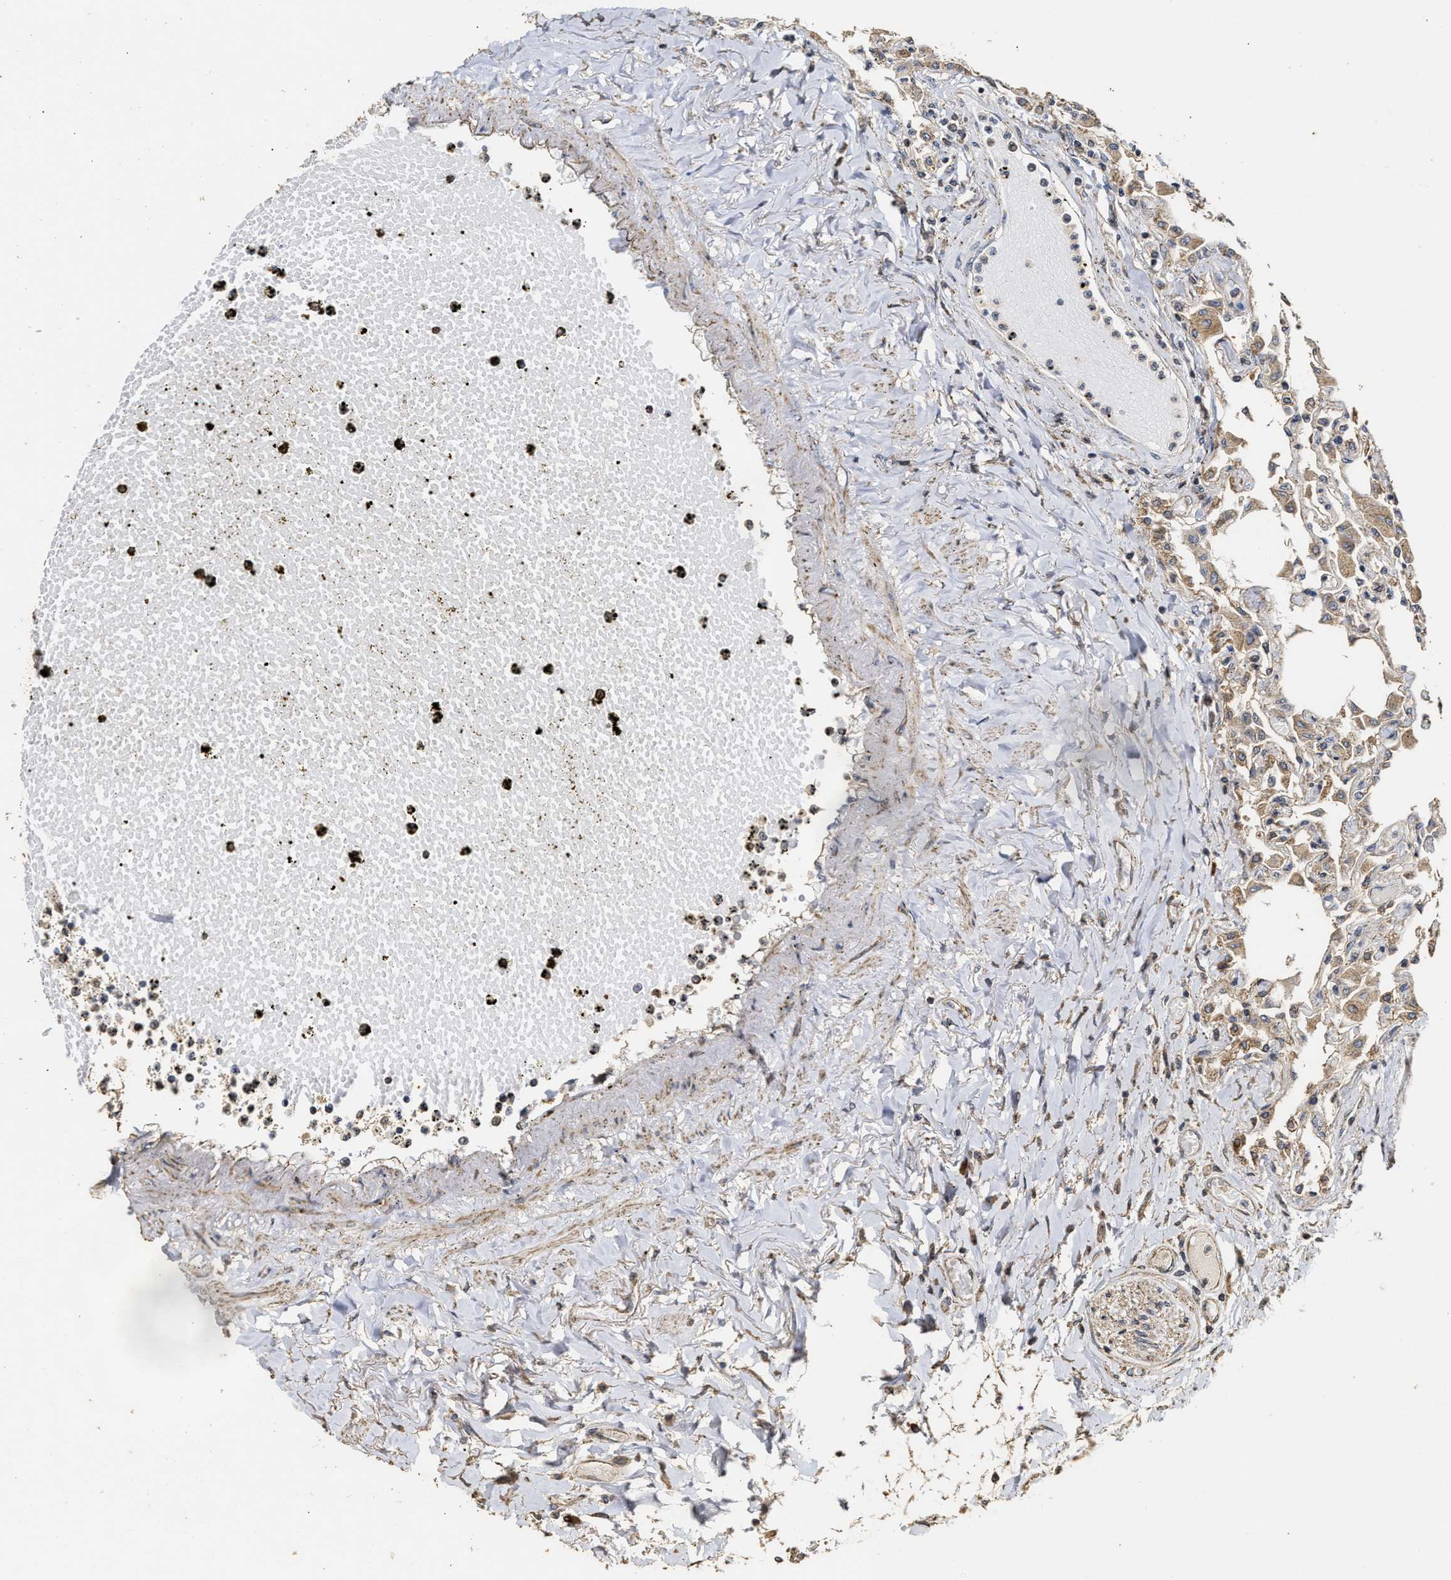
{"staining": {"intensity": "weak", "quantity": "25%-75%", "location": "cytoplasmic/membranous"}, "tissue": "lung", "cell_type": "Alveolar cells", "image_type": "normal", "snomed": [{"axis": "morphology", "description": "Normal tissue, NOS"}, {"axis": "topography", "description": "Bronchus"}, {"axis": "topography", "description": "Lung"}], "caption": "An immunohistochemistry photomicrograph of normal tissue is shown. Protein staining in brown labels weak cytoplasmic/membranous positivity in lung within alveolar cells.", "gene": "NAV1", "patient": {"sex": "female", "age": 49}}